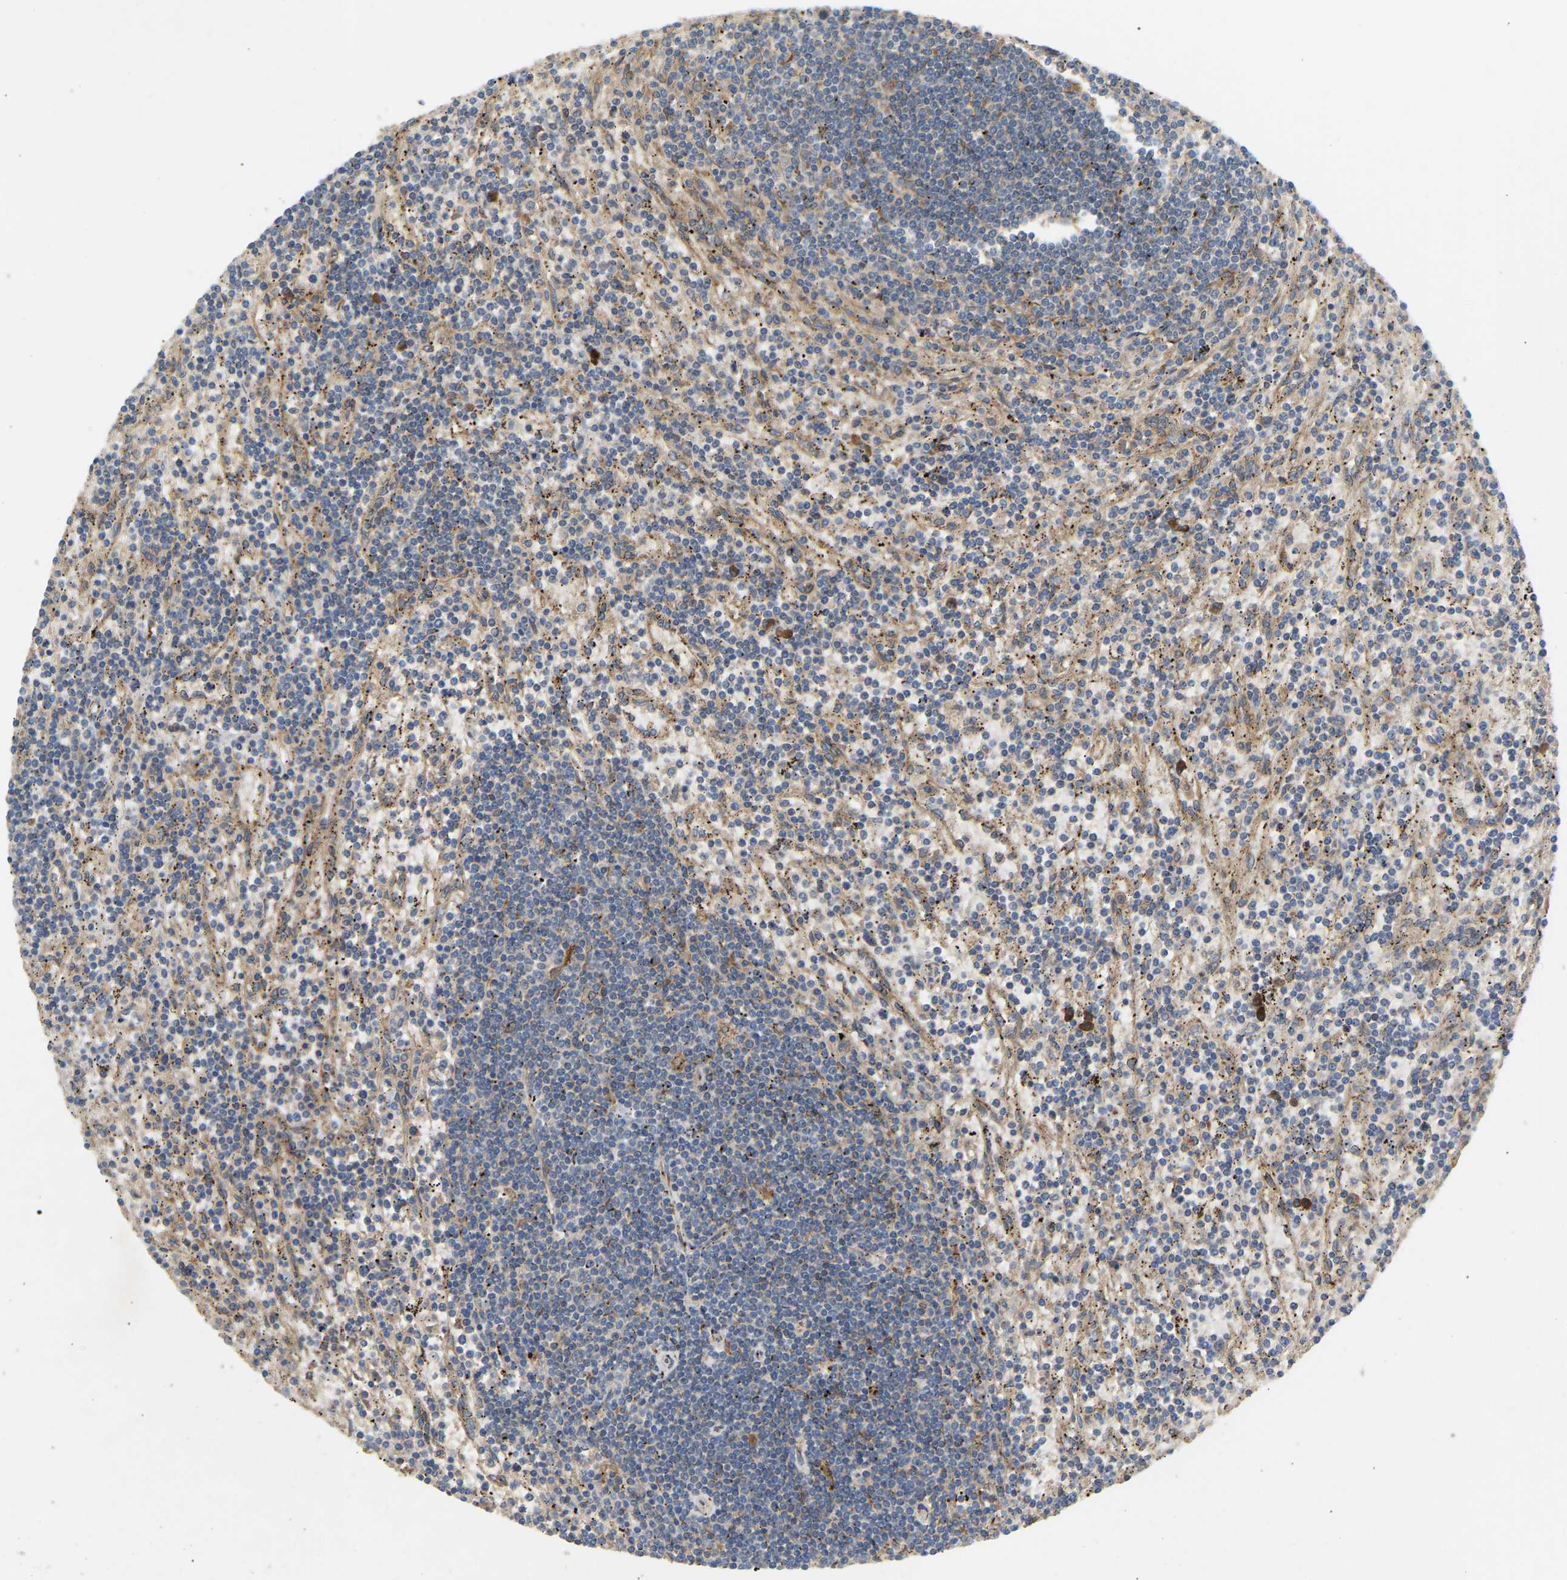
{"staining": {"intensity": "negative", "quantity": "none", "location": "none"}, "tissue": "lymphoma", "cell_type": "Tumor cells", "image_type": "cancer", "snomed": [{"axis": "morphology", "description": "Malignant lymphoma, non-Hodgkin's type, Low grade"}, {"axis": "topography", "description": "Spleen"}], "caption": "Malignant lymphoma, non-Hodgkin's type (low-grade) was stained to show a protein in brown. There is no significant expression in tumor cells.", "gene": "PTCD1", "patient": {"sex": "male", "age": 76}}